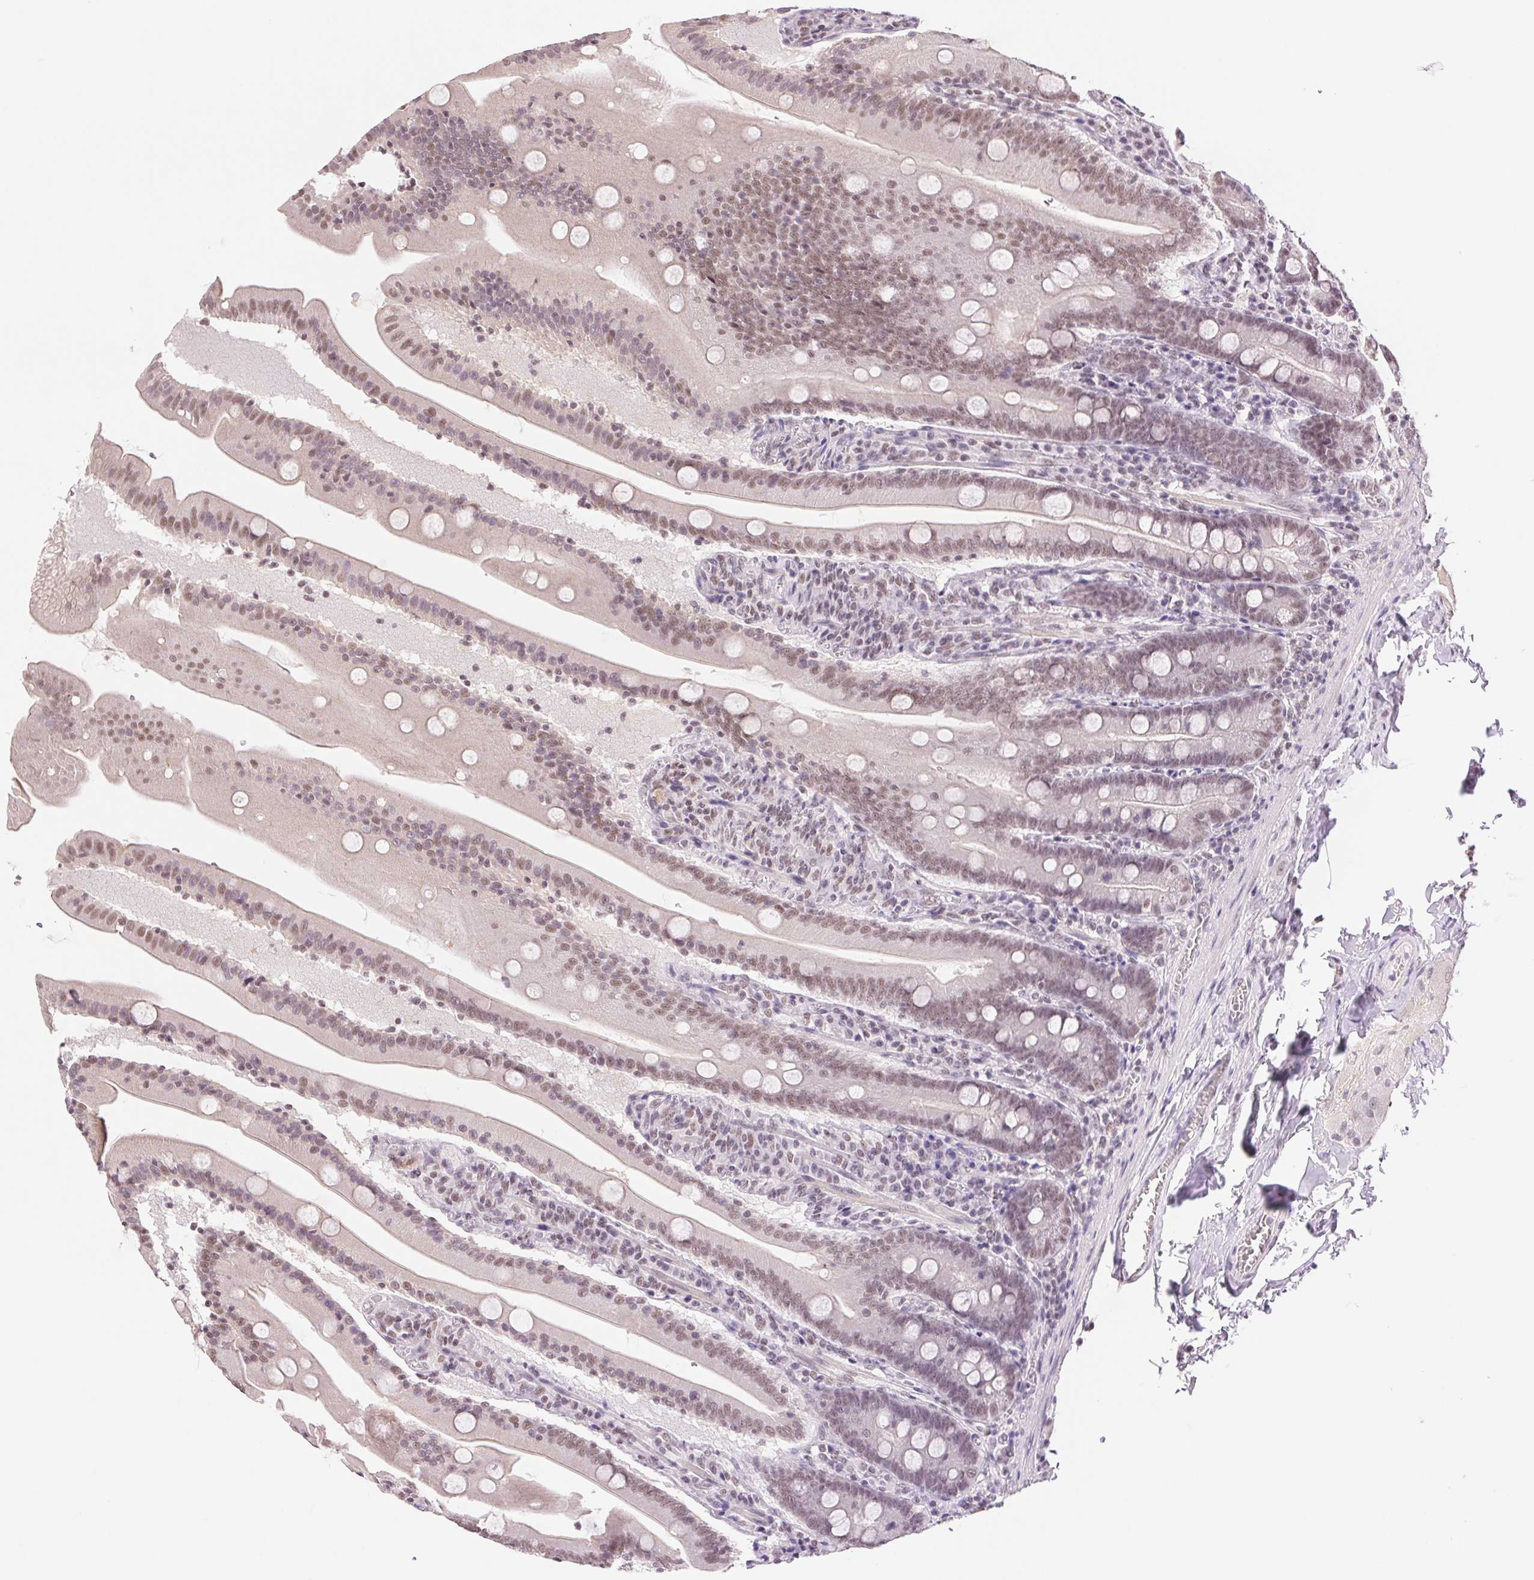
{"staining": {"intensity": "moderate", "quantity": ">75%", "location": "nuclear"}, "tissue": "small intestine", "cell_type": "Glandular cells", "image_type": "normal", "snomed": [{"axis": "morphology", "description": "Normal tissue, NOS"}, {"axis": "topography", "description": "Small intestine"}], "caption": "A brown stain labels moderate nuclear staining of a protein in glandular cells of unremarkable small intestine.", "gene": "RPRD1B", "patient": {"sex": "male", "age": 37}}